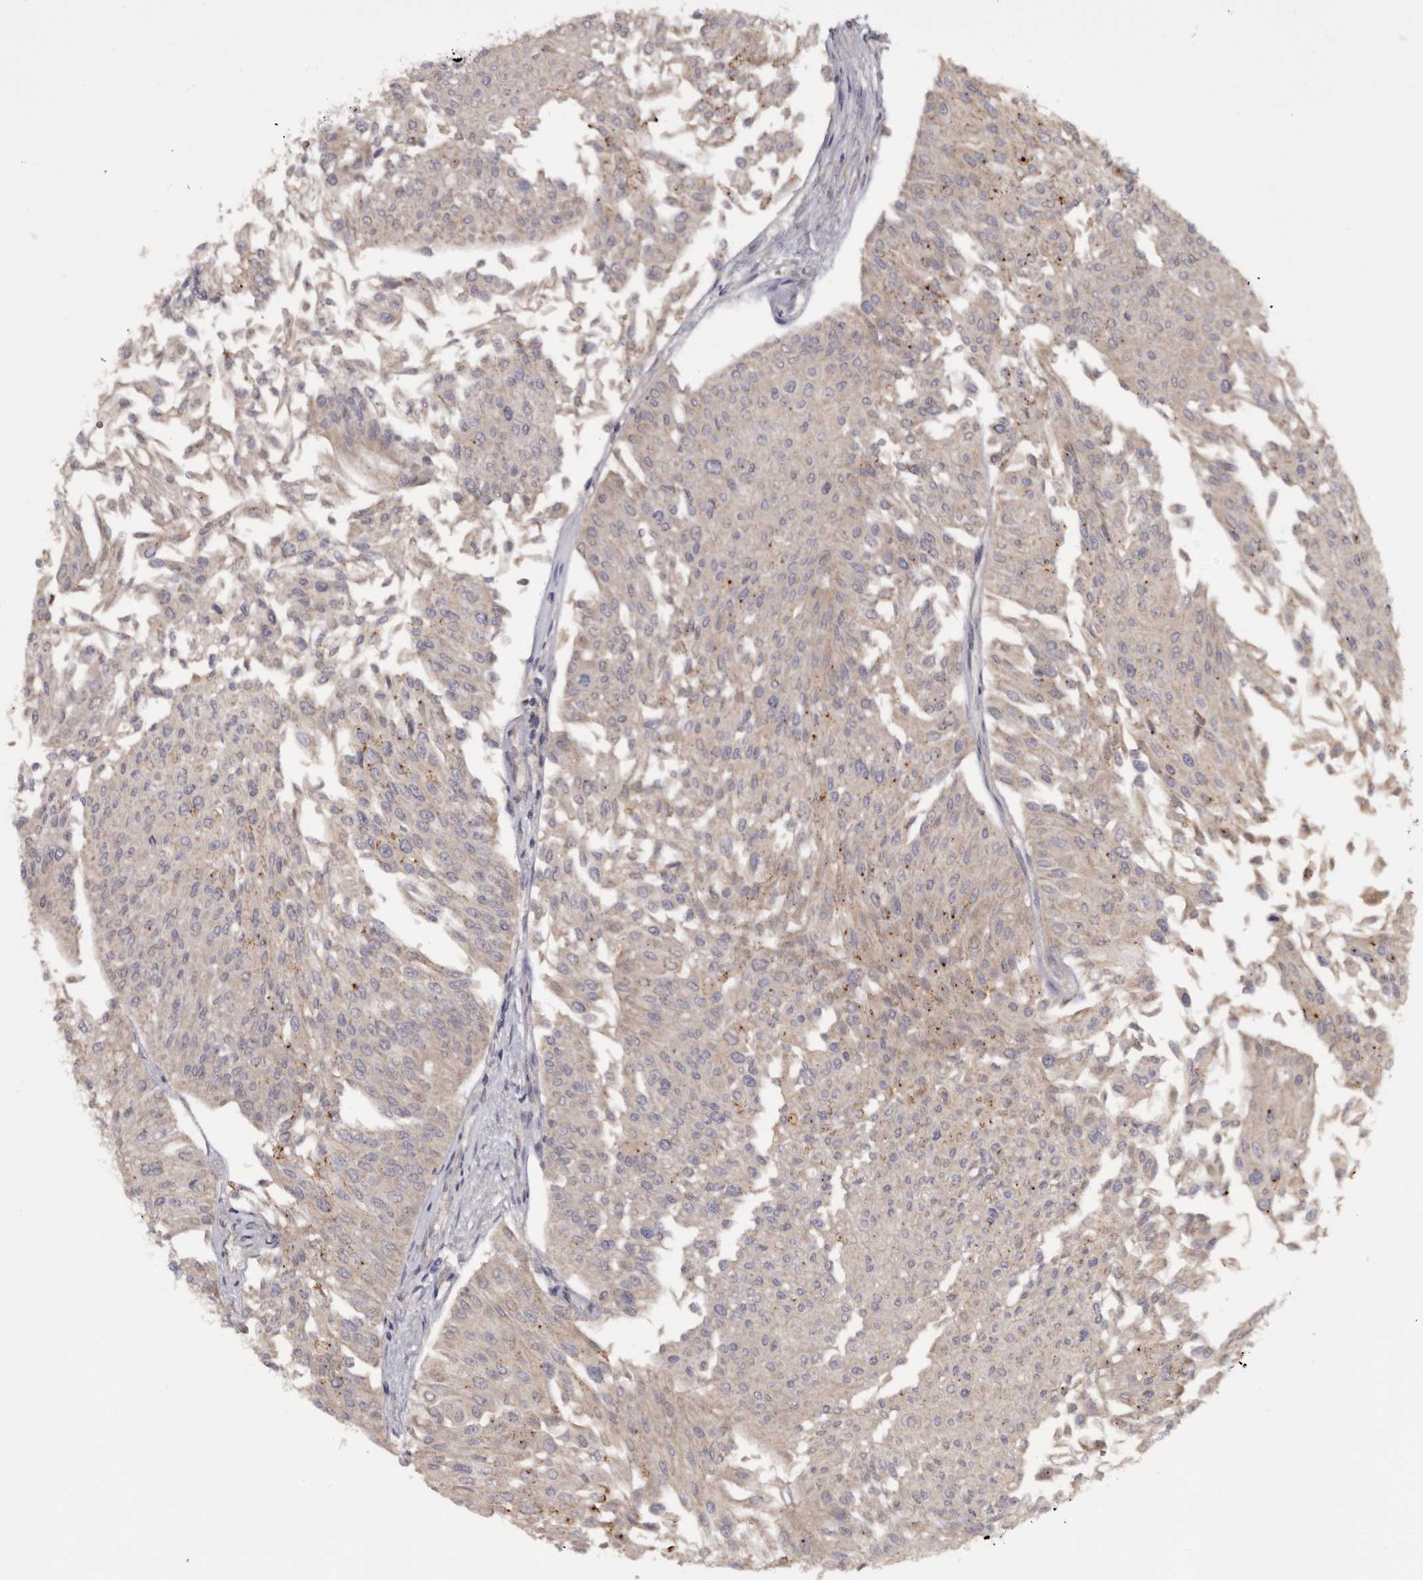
{"staining": {"intensity": "negative", "quantity": "none", "location": "none"}, "tissue": "urothelial cancer", "cell_type": "Tumor cells", "image_type": "cancer", "snomed": [{"axis": "morphology", "description": "Urothelial carcinoma, Low grade"}, {"axis": "topography", "description": "Urinary bladder"}], "caption": "Urothelial cancer stained for a protein using IHC shows no expression tumor cells.", "gene": "INKA2", "patient": {"sex": "male", "age": 67}}